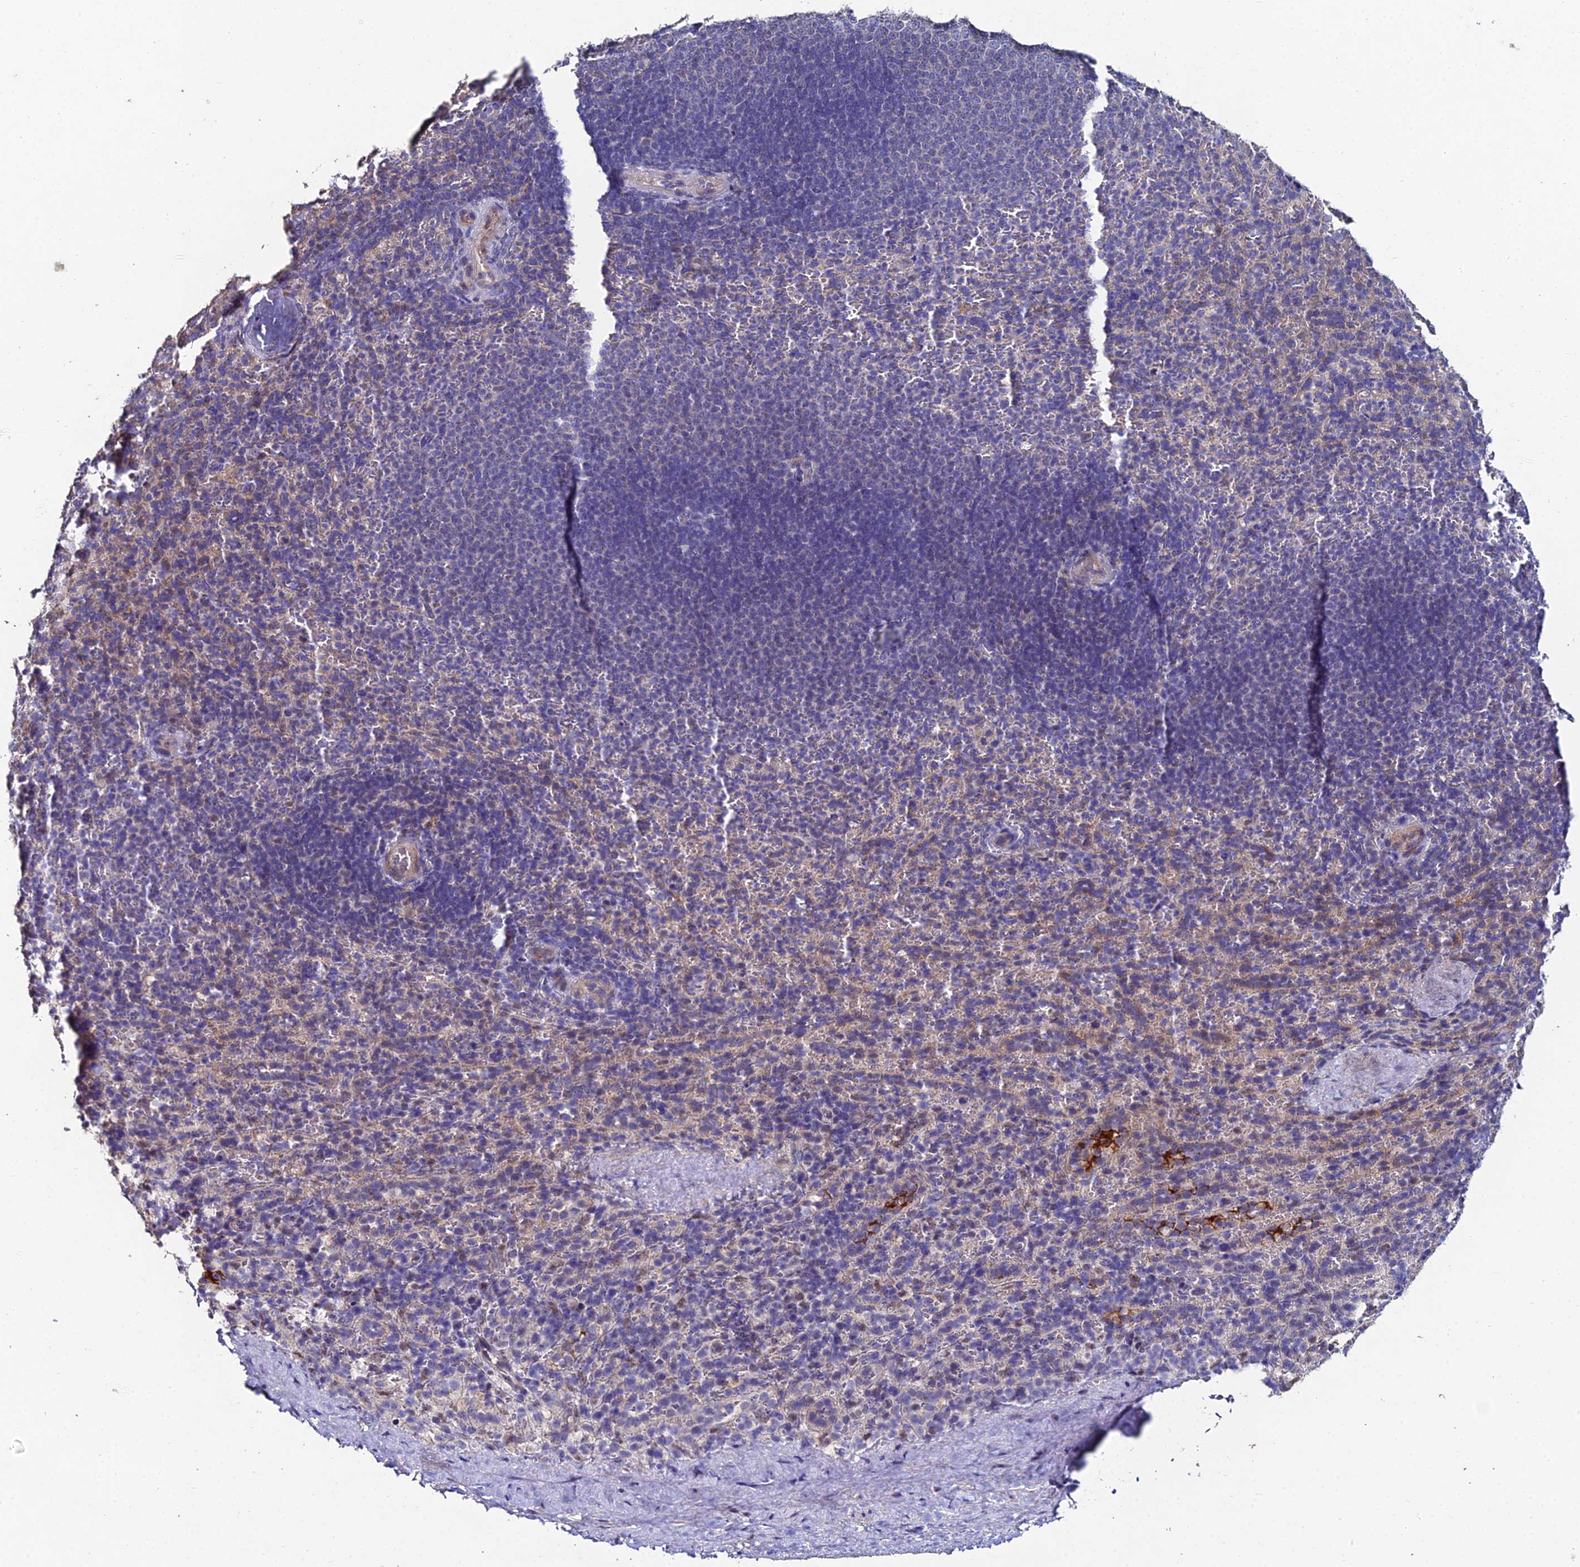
{"staining": {"intensity": "negative", "quantity": "none", "location": "none"}, "tissue": "spleen", "cell_type": "Cells in red pulp", "image_type": "normal", "snomed": [{"axis": "morphology", "description": "Normal tissue, NOS"}, {"axis": "topography", "description": "Spleen"}], "caption": "This is an immunohistochemistry (IHC) image of unremarkable human spleen. There is no staining in cells in red pulp.", "gene": "ESRRG", "patient": {"sex": "female", "age": 21}}